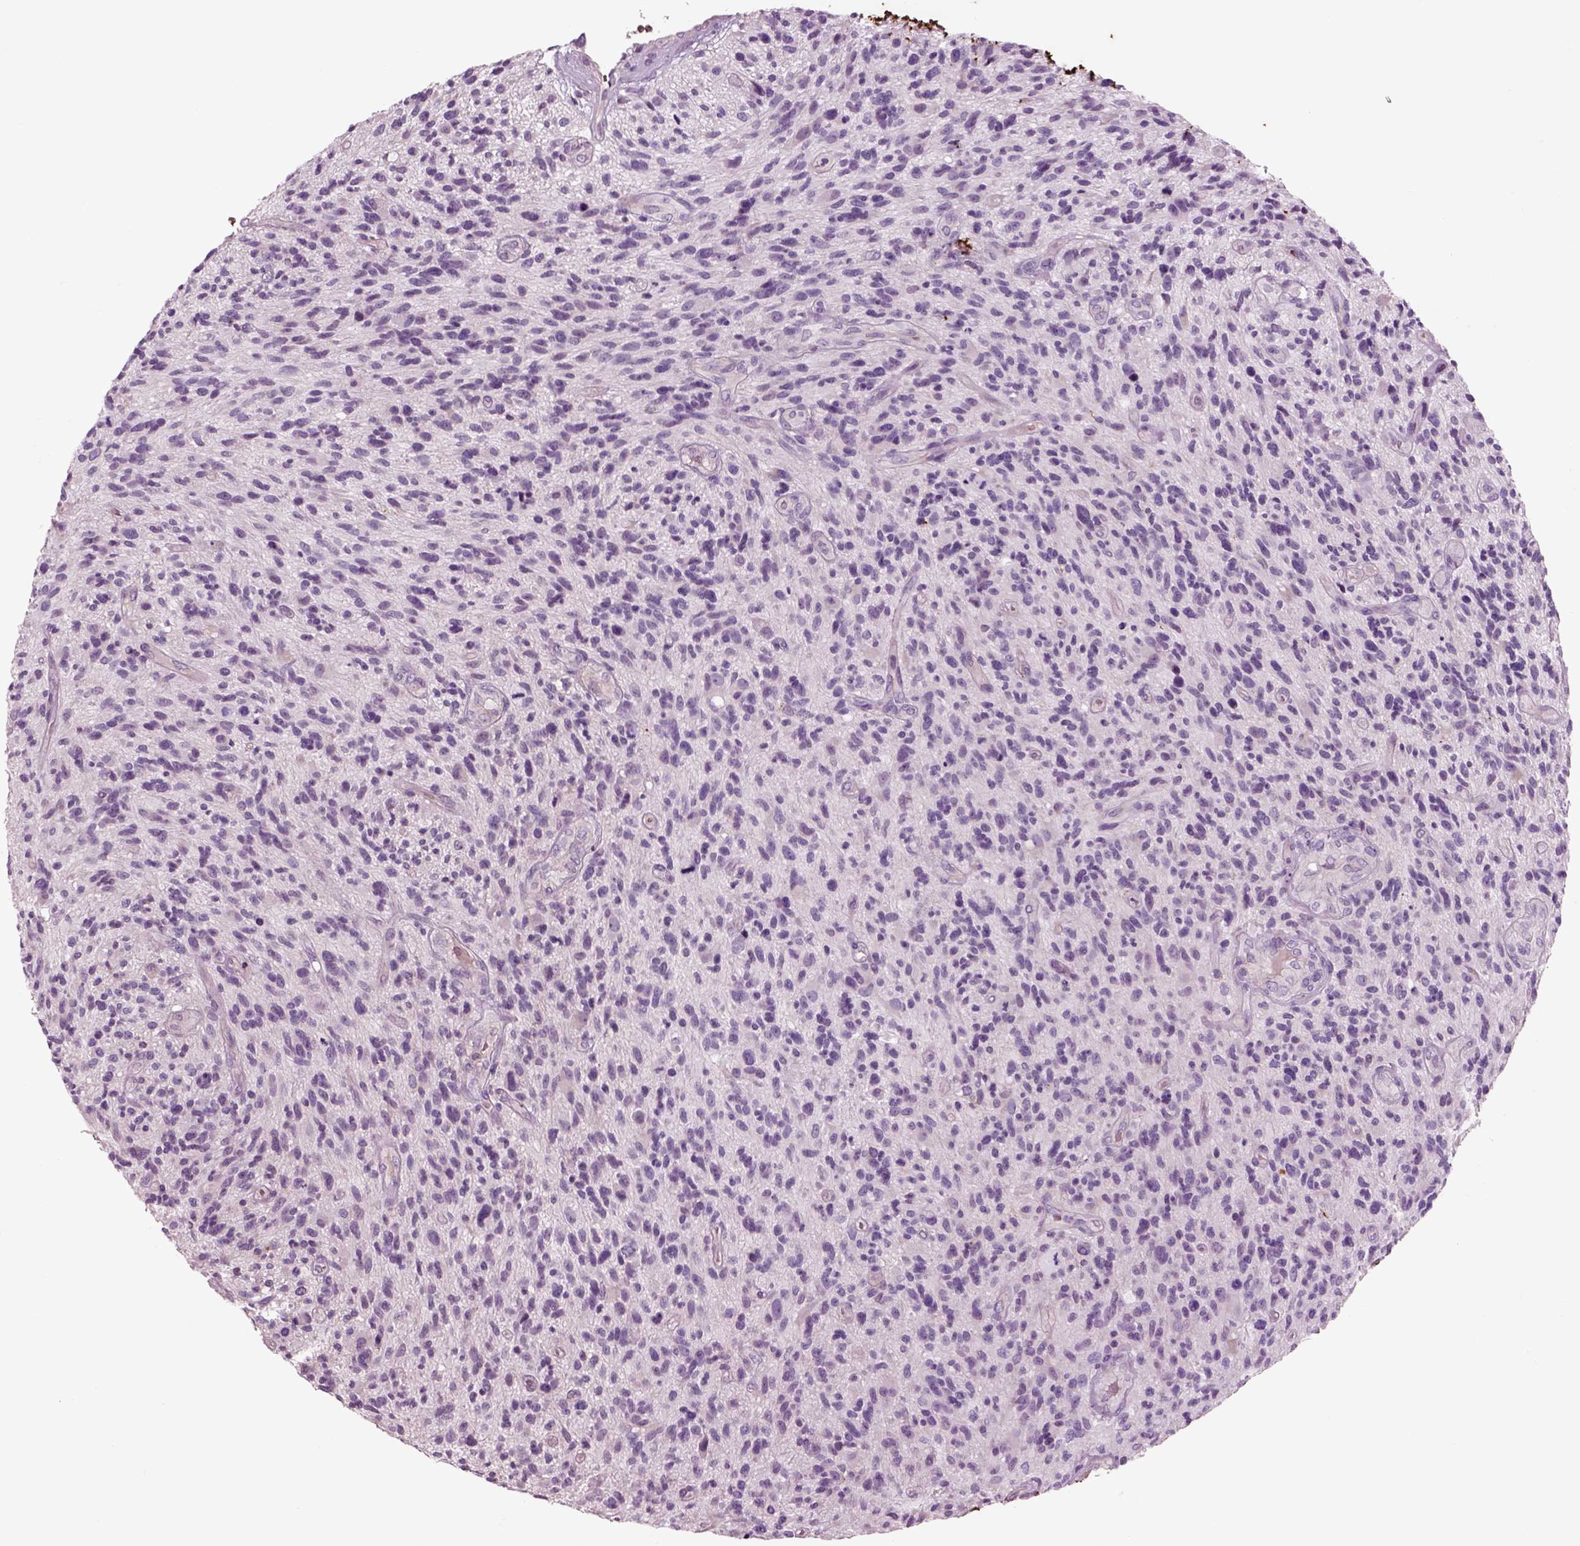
{"staining": {"intensity": "negative", "quantity": "none", "location": "none"}, "tissue": "glioma", "cell_type": "Tumor cells", "image_type": "cancer", "snomed": [{"axis": "morphology", "description": "Glioma, malignant, High grade"}, {"axis": "topography", "description": "Brain"}], "caption": "This is an immunohistochemistry micrograph of human glioma. There is no expression in tumor cells.", "gene": "CHGB", "patient": {"sex": "male", "age": 47}}